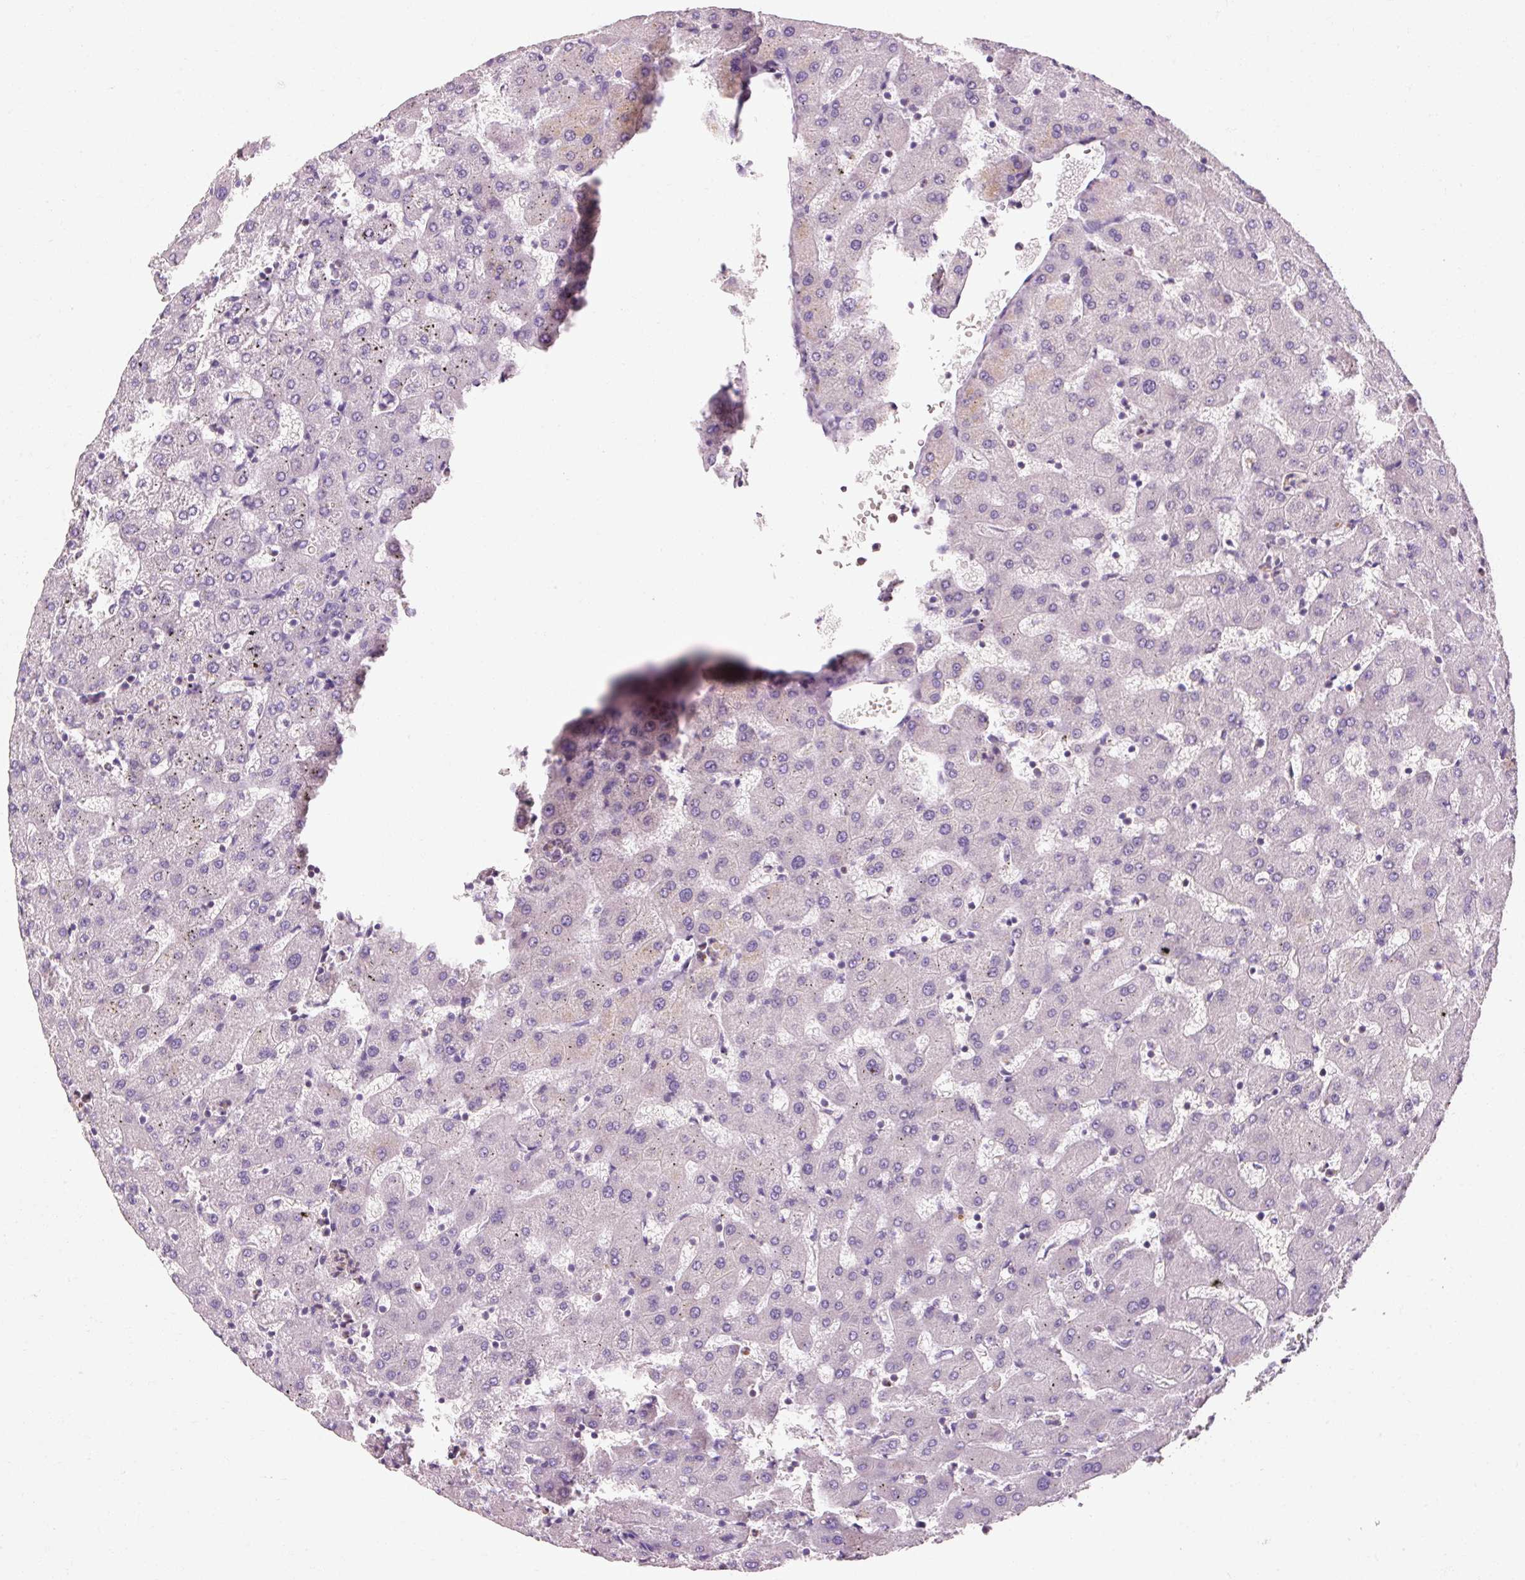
{"staining": {"intensity": "weak", "quantity": "25%-75%", "location": "cytoplasmic/membranous"}, "tissue": "liver", "cell_type": "Cholangiocytes", "image_type": "normal", "snomed": [{"axis": "morphology", "description": "Normal tissue, NOS"}, {"axis": "topography", "description": "Liver"}], "caption": "Liver stained with a brown dye reveals weak cytoplasmic/membranous positive staining in approximately 25%-75% of cholangiocytes.", "gene": "OR8K1", "patient": {"sex": "female", "age": 63}}